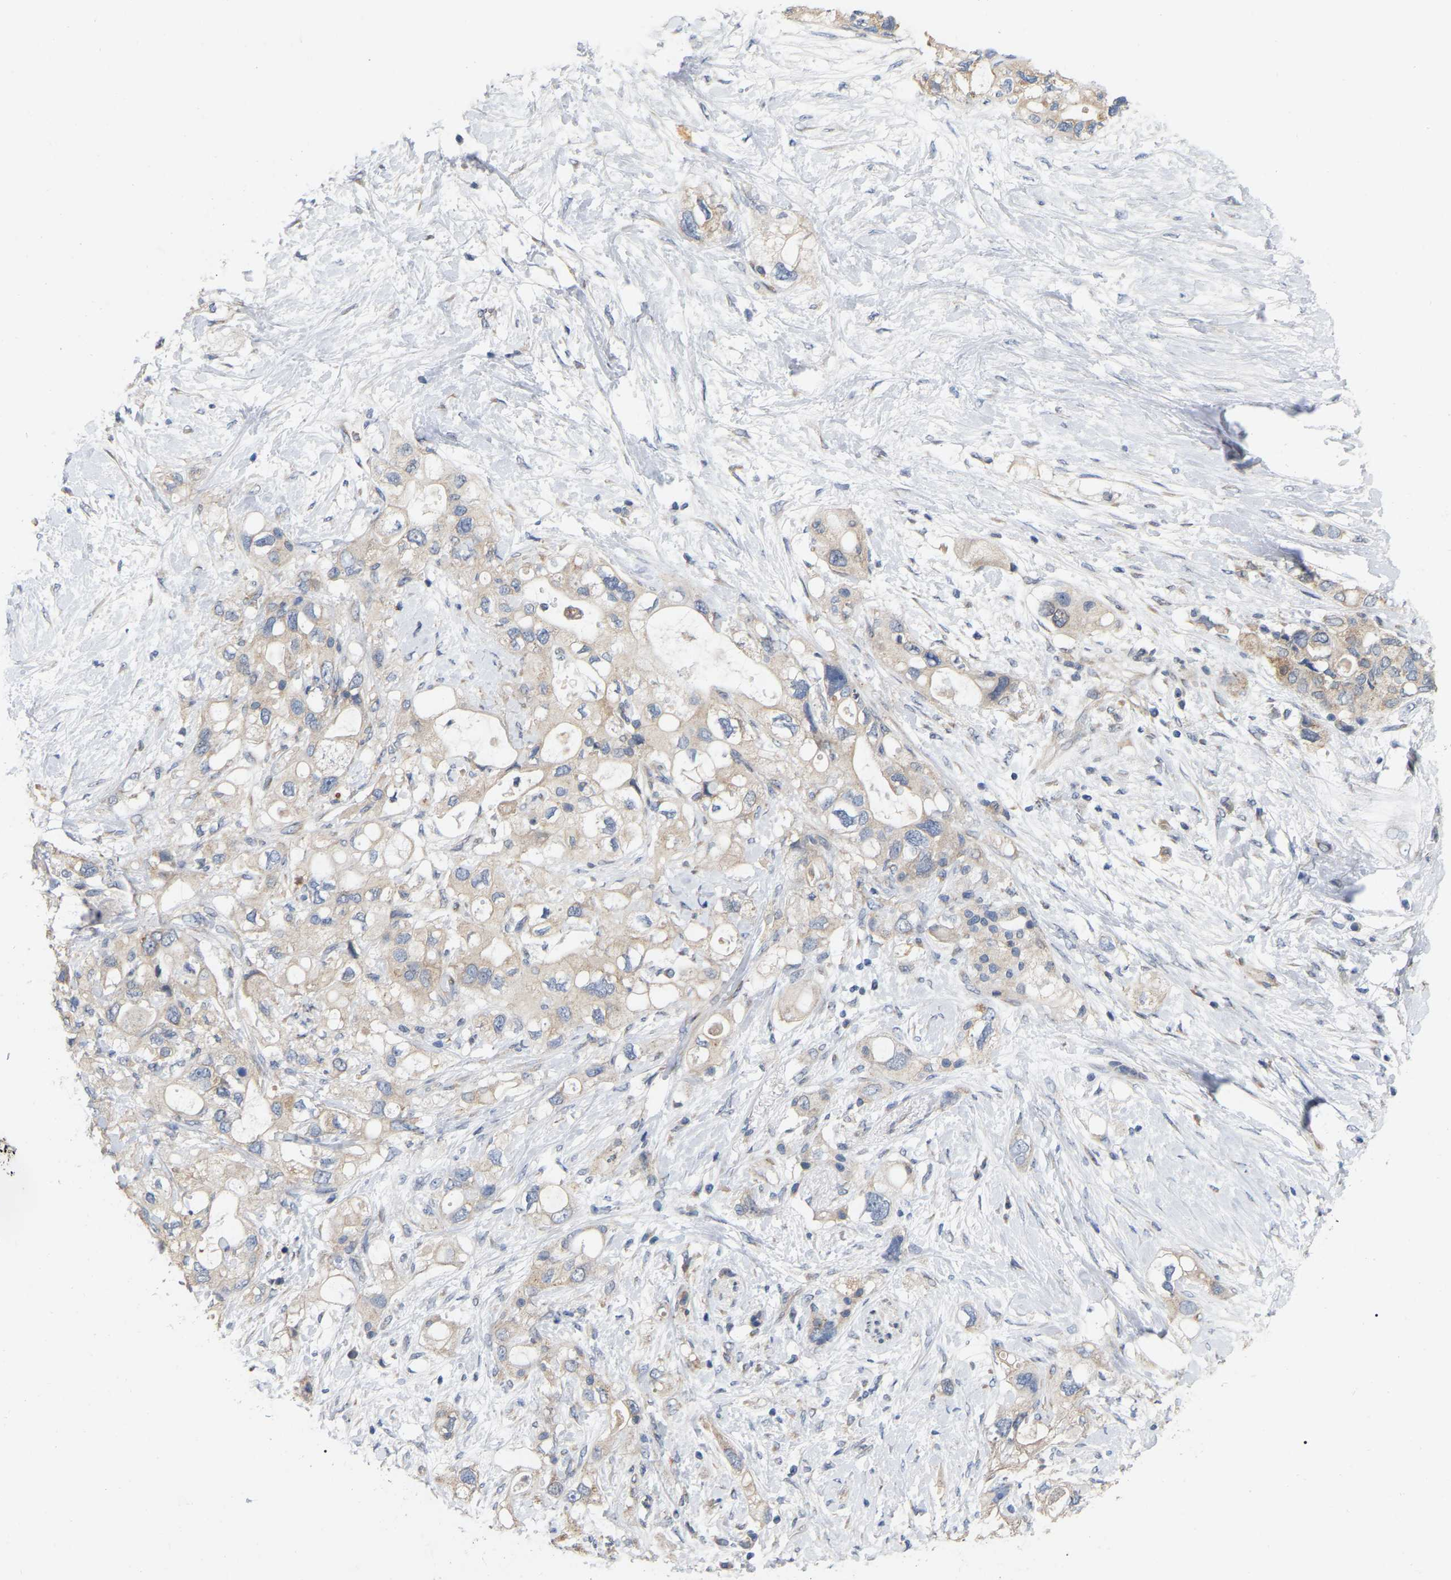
{"staining": {"intensity": "weak", "quantity": "<25%", "location": "cytoplasmic/membranous"}, "tissue": "pancreatic cancer", "cell_type": "Tumor cells", "image_type": "cancer", "snomed": [{"axis": "morphology", "description": "Adenocarcinoma, NOS"}, {"axis": "topography", "description": "Pancreas"}], "caption": "DAB (3,3'-diaminobenzidine) immunohistochemical staining of human adenocarcinoma (pancreatic) reveals no significant positivity in tumor cells.", "gene": "SSH1", "patient": {"sex": "female", "age": 56}}